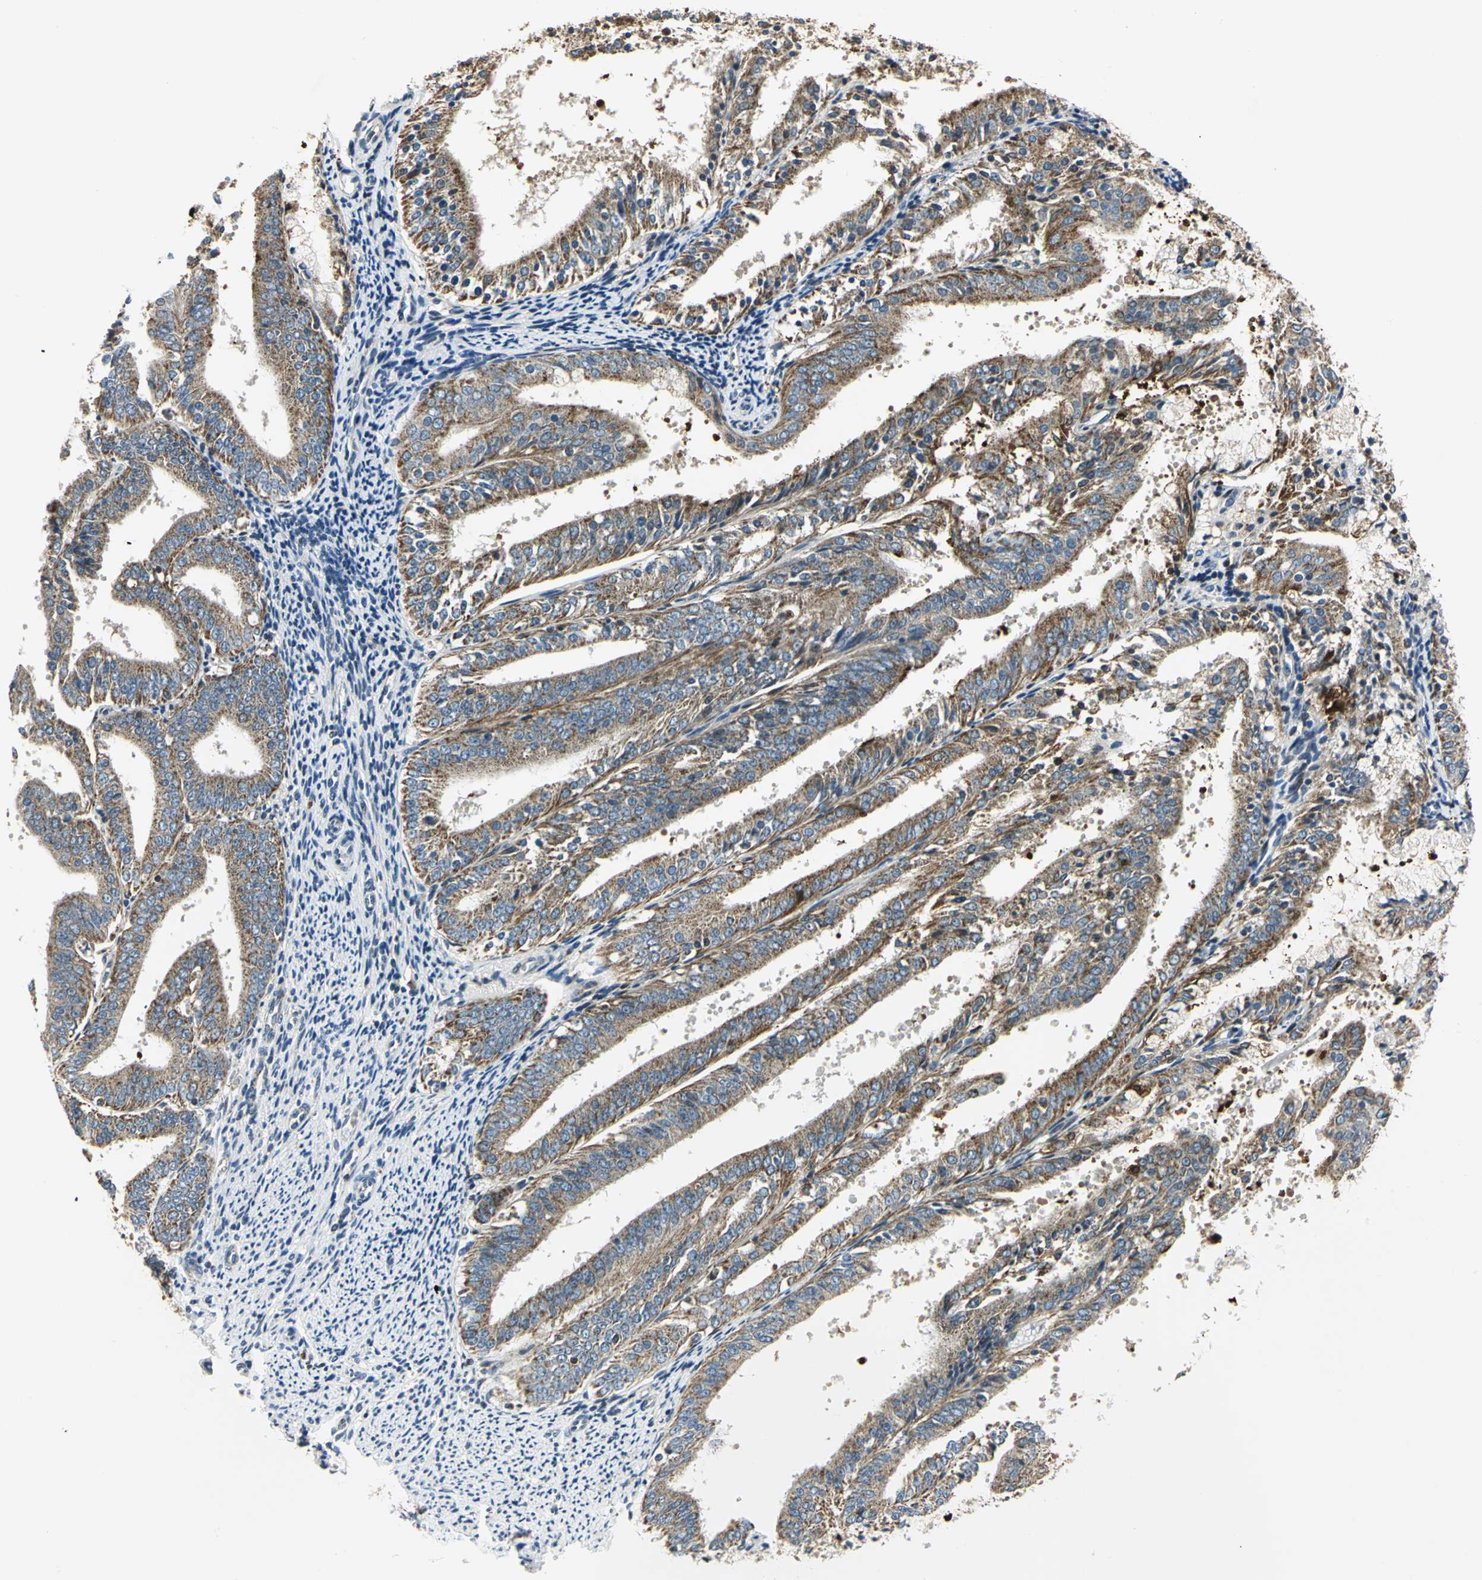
{"staining": {"intensity": "strong", "quantity": ">75%", "location": "cytoplasmic/membranous"}, "tissue": "endometrial cancer", "cell_type": "Tumor cells", "image_type": "cancer", "snomed": [{"axis": "morphology", "description": "Adenocarcinoma, NOS"}, {"axis": "topography", "description": "Endometrium"}], "caption": "Endometrial cancer (adenocarcinoma) stained for a protein (brown) demonstrates strong cytoplasmic/membranous positive expression in approximately >75% of tumor cells.", "gene": "USP40", "patient": {"sex": "female", "age": 63}}